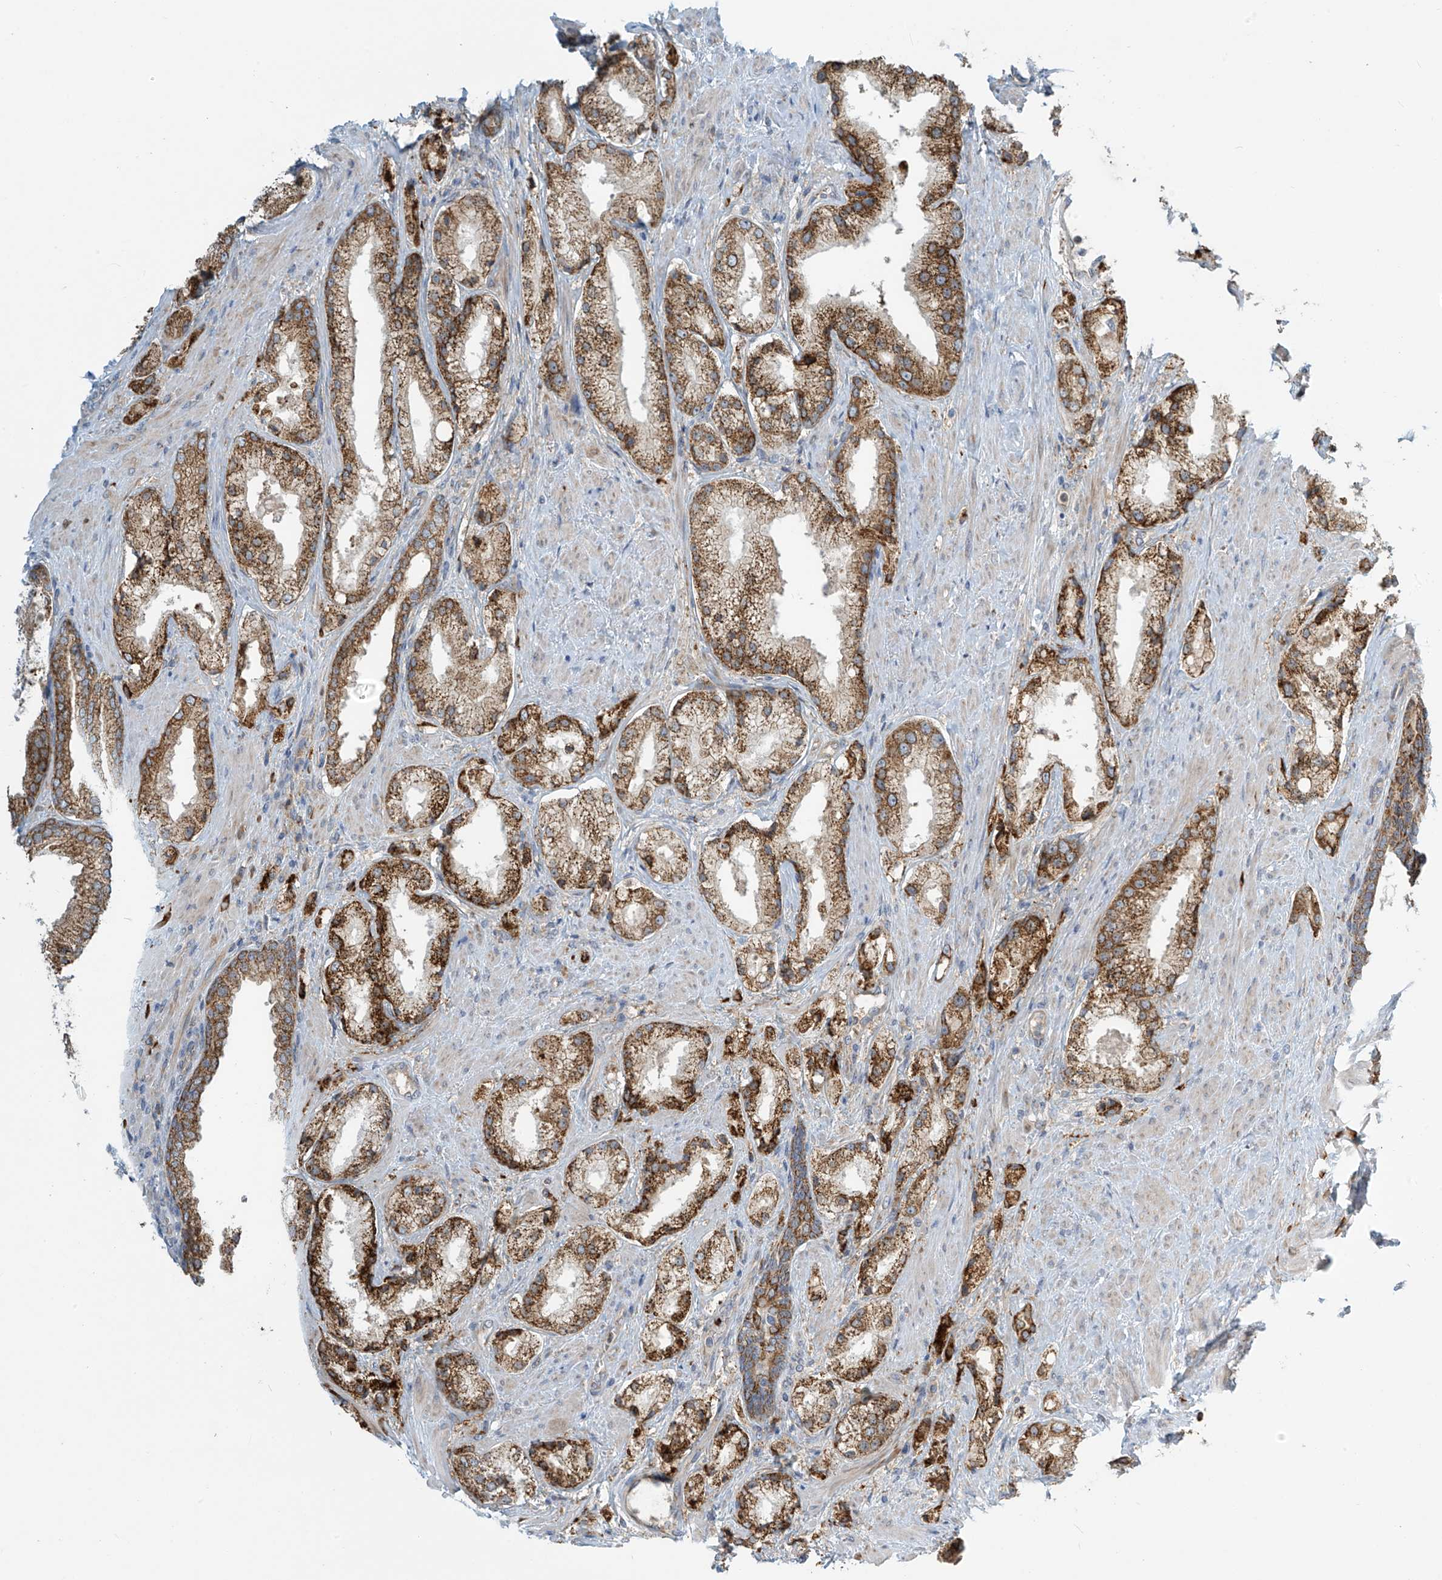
{"staining": {"intensity": "strong", "quantity": ">75%", "location": "cytoplasmic/membranous"}, "tissue": "prostate cancer", "cell_type": "Tumor cells", "image_type": "cancer", "snomed": [{"axis": "morphology", "description": "Adenocarcinoma, Low grade"}, {"axis": "topography", "description": "Prostate"}], "caption": "Immunohistochemistry of prostate cancer reveals high levels of strong cytoplasmic/membranous staining in about >75% of tumor cells.", "gene": "LZTS3", "patient": {"sex": "male", "age": 67}}